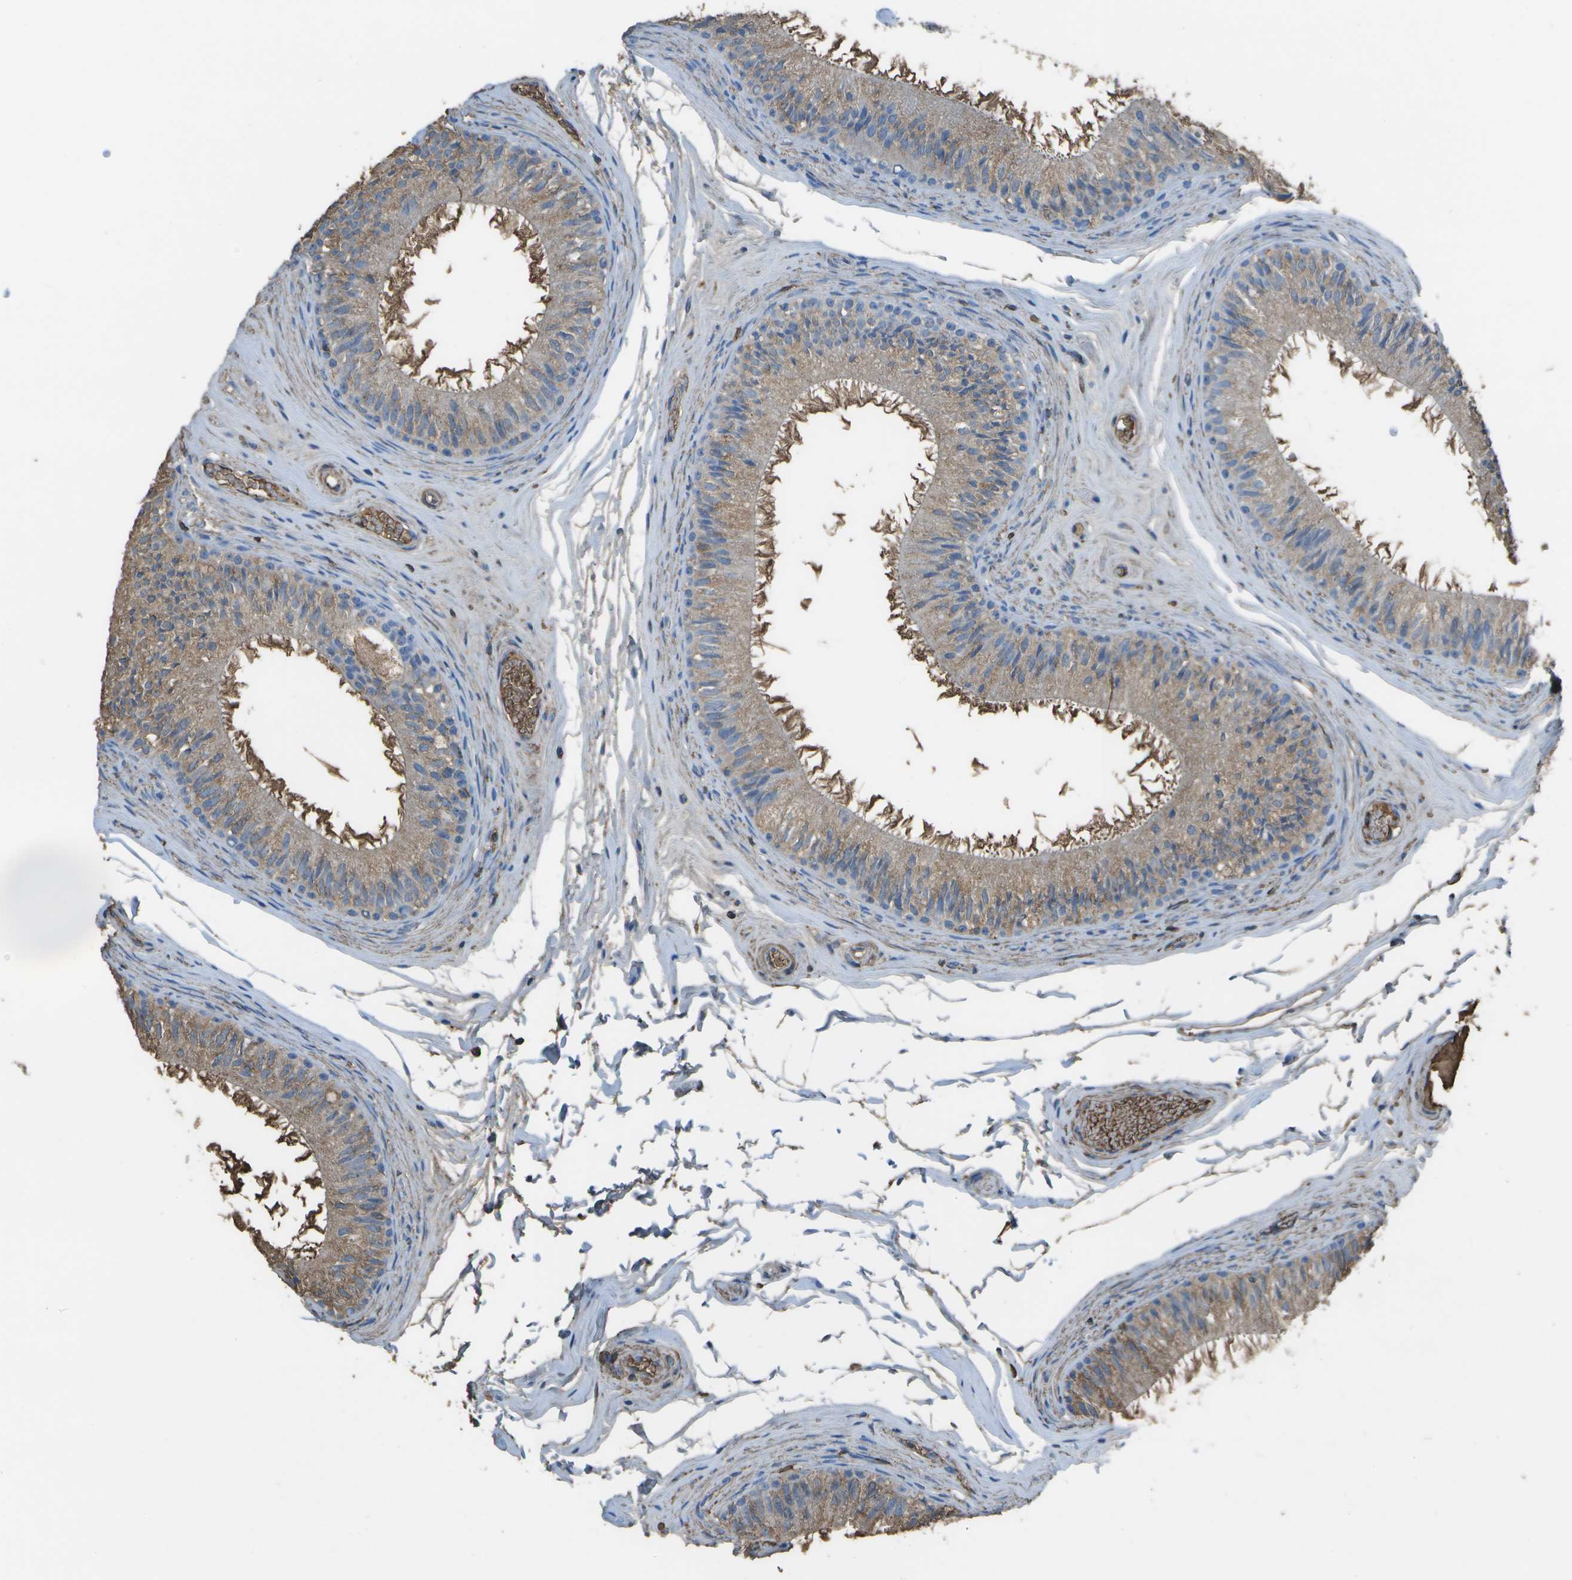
{"staining": {"intensity": "moderate", "quantity": ">75%", "location": "cytoplasmic/membranous"}, "tissue": "epididymis", "cell_type": "Glandular cells", "image_type": "normal", "snomed": [{"axis": "morphology", "description": "Normal tissue, NOS"}, {"axis": "topography", "description": "Testis"}, {"axis": "topography", "description": "Epididymis"}], "caption": "Moderate cytoplasmic/membranous positivity is present in about >75% of glandular cells in benign epididymis. (DAB IHC, brown staining for protein, blue staining for nuclei).", "gene": "CYP4F11", "patient": {"sex": "male", "age": 36}}